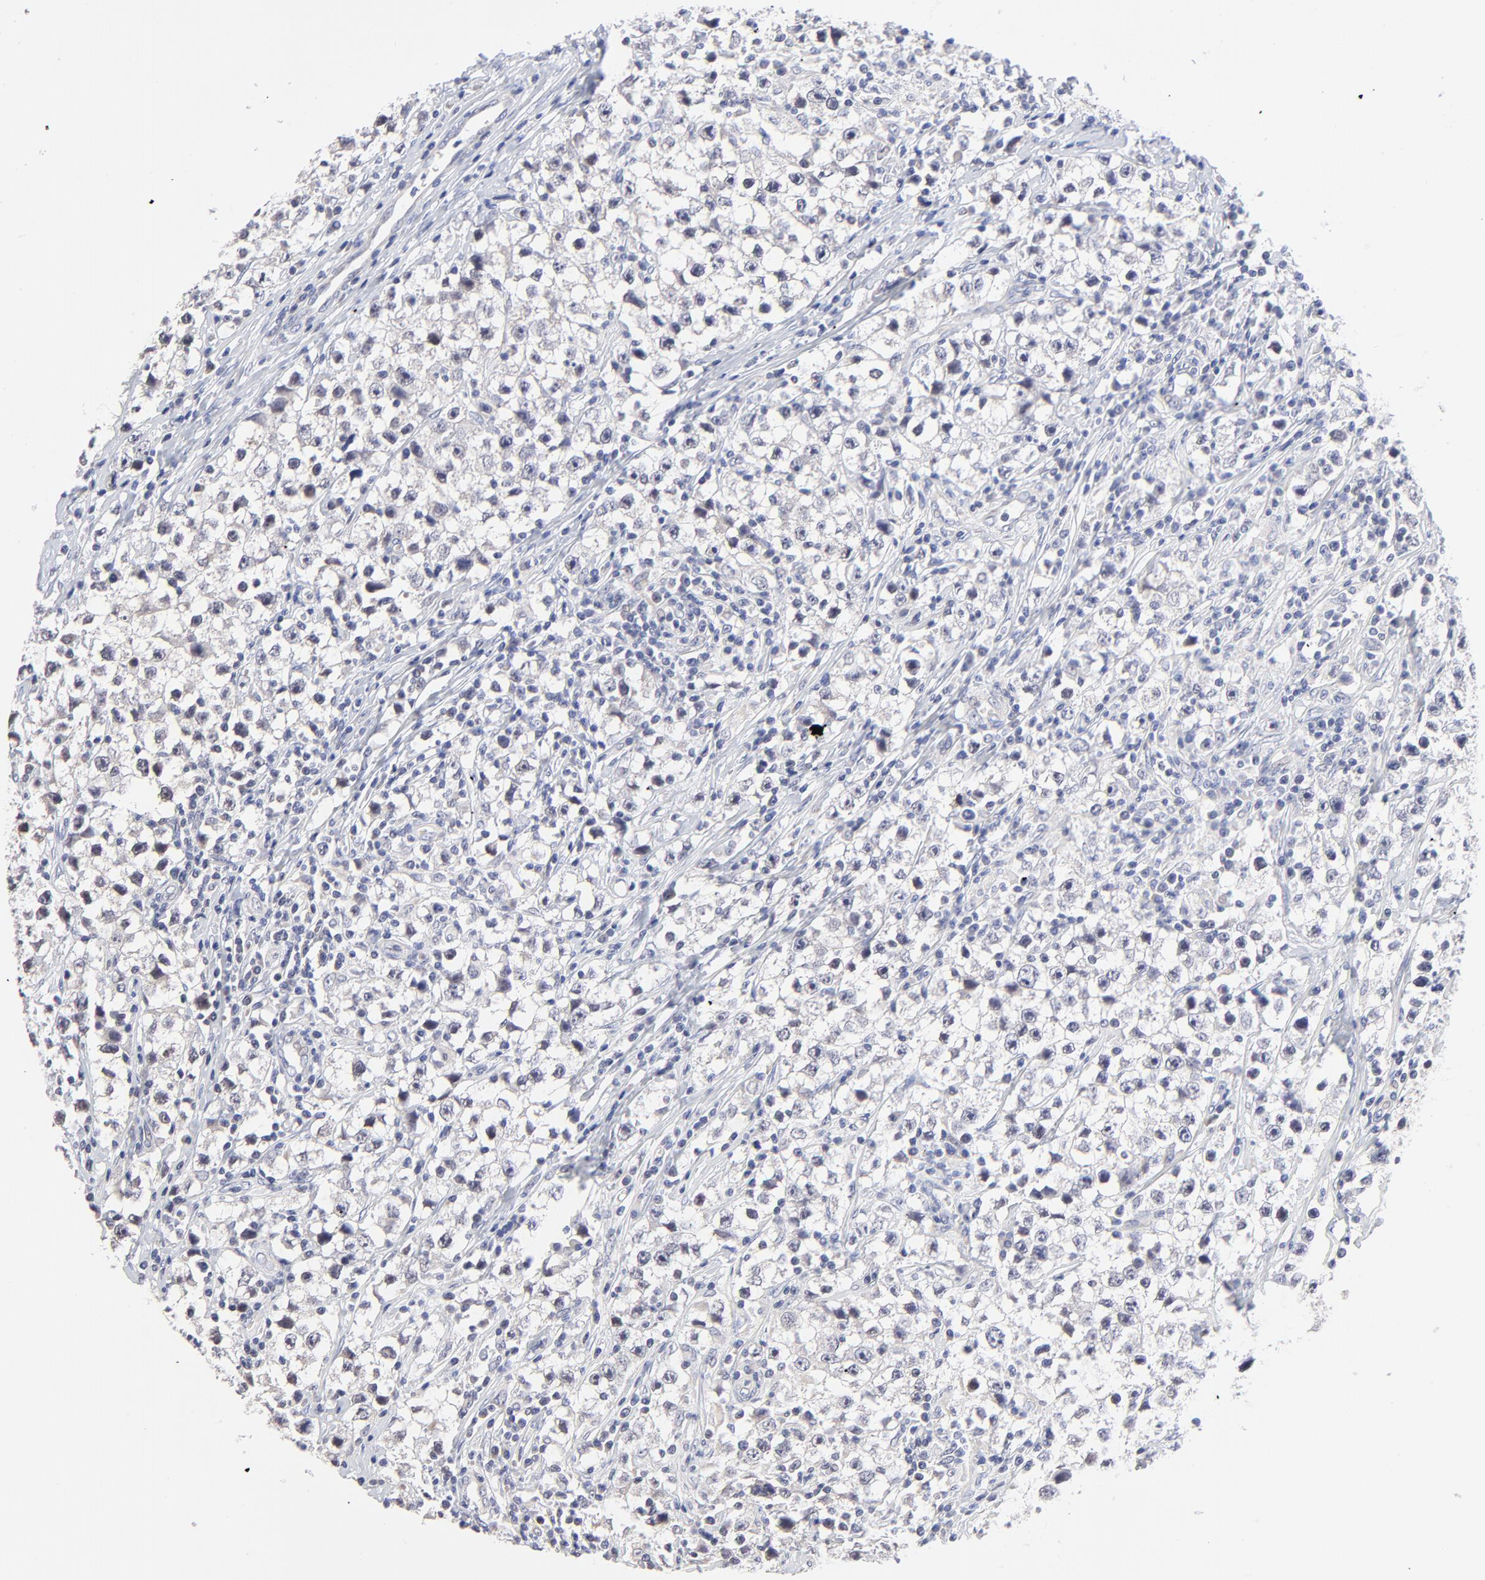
{"staining": {"intensity": "negative", "quantity": "none", "location": "none"}, "tissue": "testis cancer", "cell_type": "Tumor cells", "image_type": "cancer", "snomed": [{"axis": "morphology", "description": "Seminoma, NOS"}, {"axis": "topography", "description": "Testis"}], "caption": "Tumor cells show no significant positivity in testis cancer (seminoma). (Stains: DAB IHC with hematoxylin counter stain, Microscopy: brightfield microscopy at high magnification).", "gene": "FBXO8", "patient": {"sex": "male", "age": 35}}